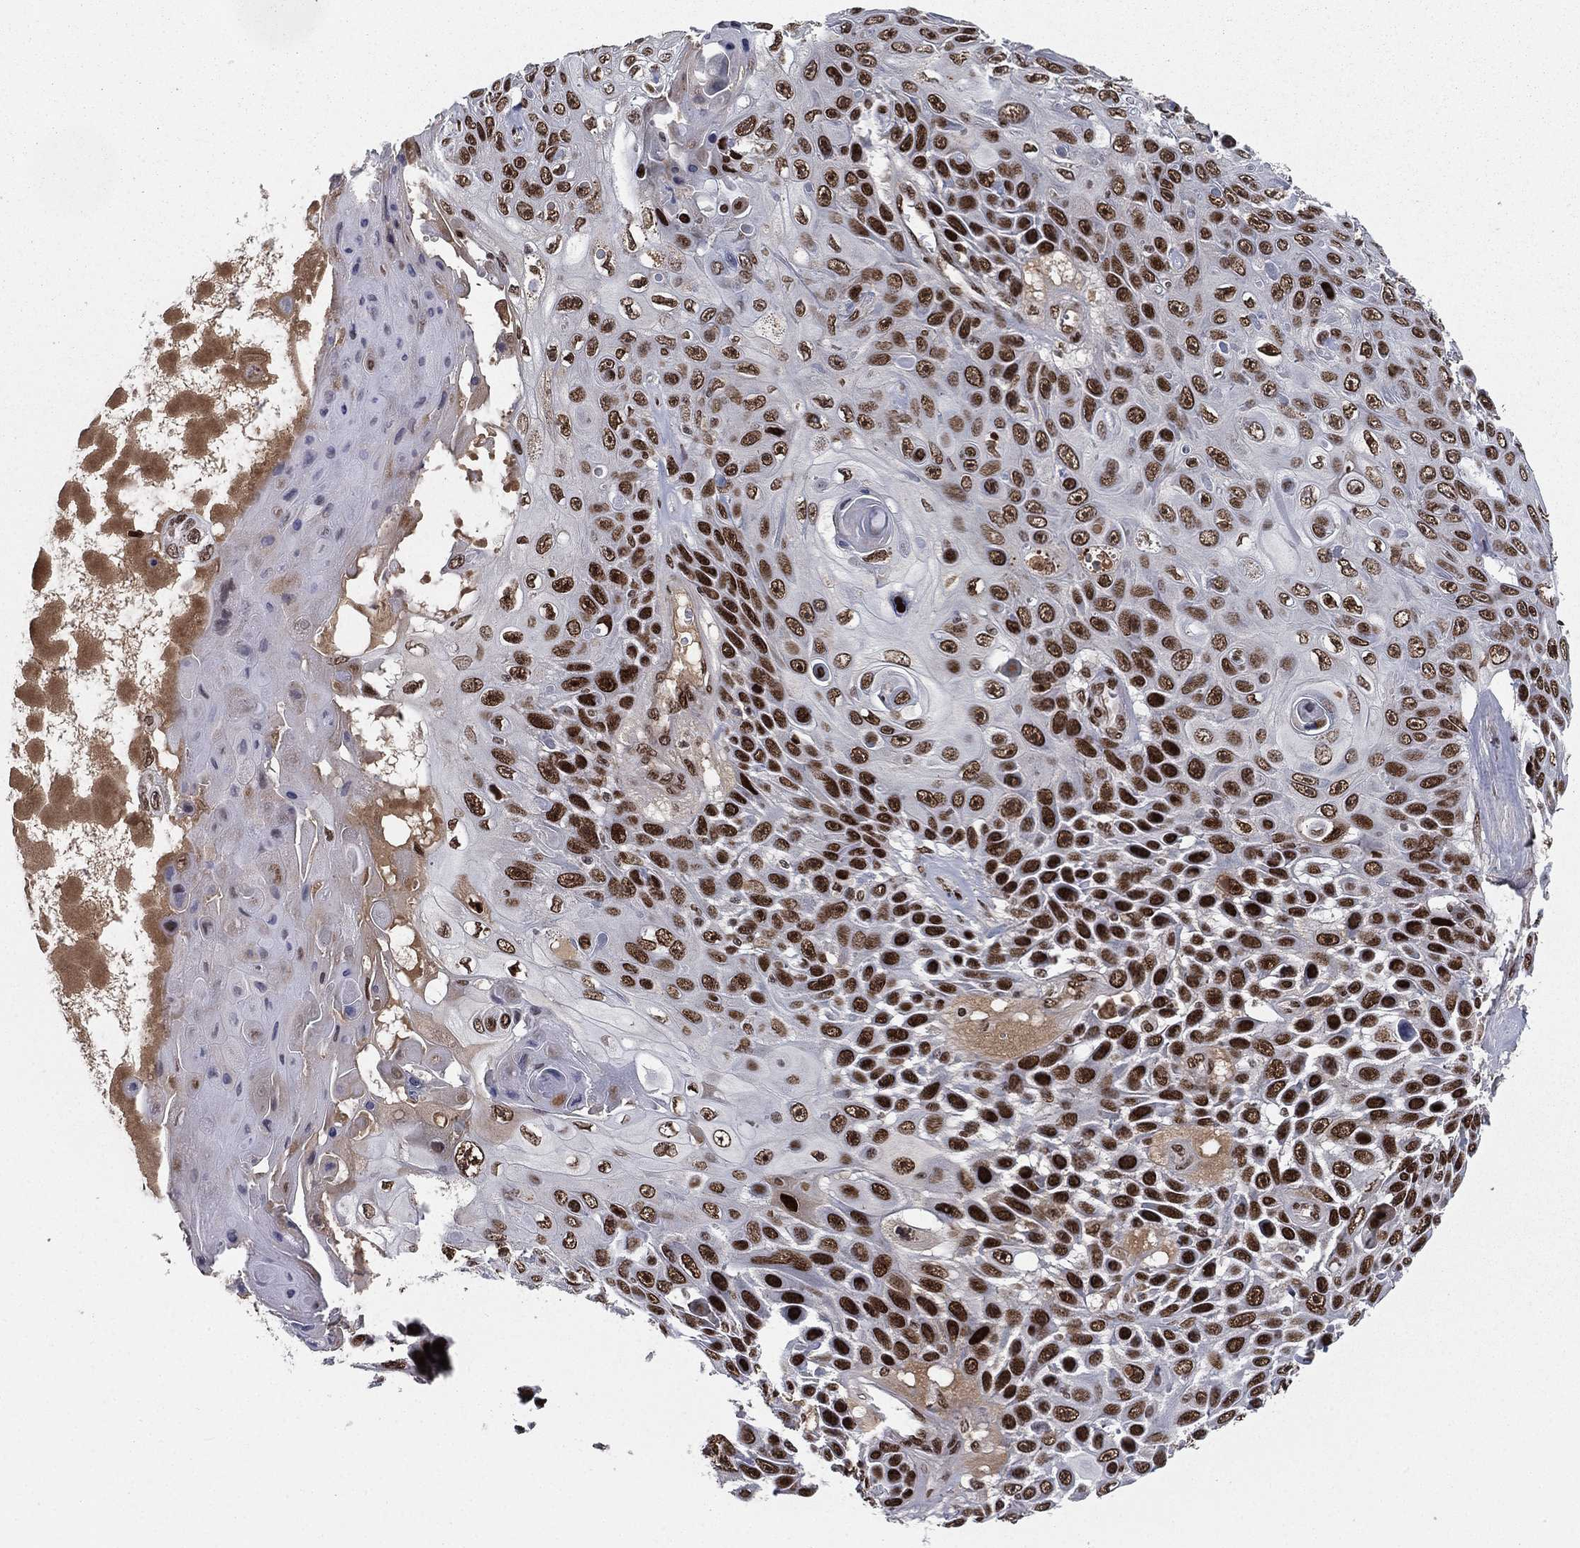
{"staining": {"intensity": "strong", "quantity": ">75%", "location": "nuclear"}, "tissue": "skin cancer", "cell_type": "Tumor cells", "image_type": "cancer", "snomed": [{"axis": "morphology", "description": "Squamous cell carcinoma, NOS"}, {"axis": "topography", "description": "Skin"}], "caption": "The photomicrograph reveals immunohistochemical staining of skin cancer. There is strong nuclear positivity is present in approximately >75% of tumor cells. (Brightfield microscopy of DAB IHC at high magnification).", "gene": "RTF1", "patient": {"sex": "male", "age": 82}}